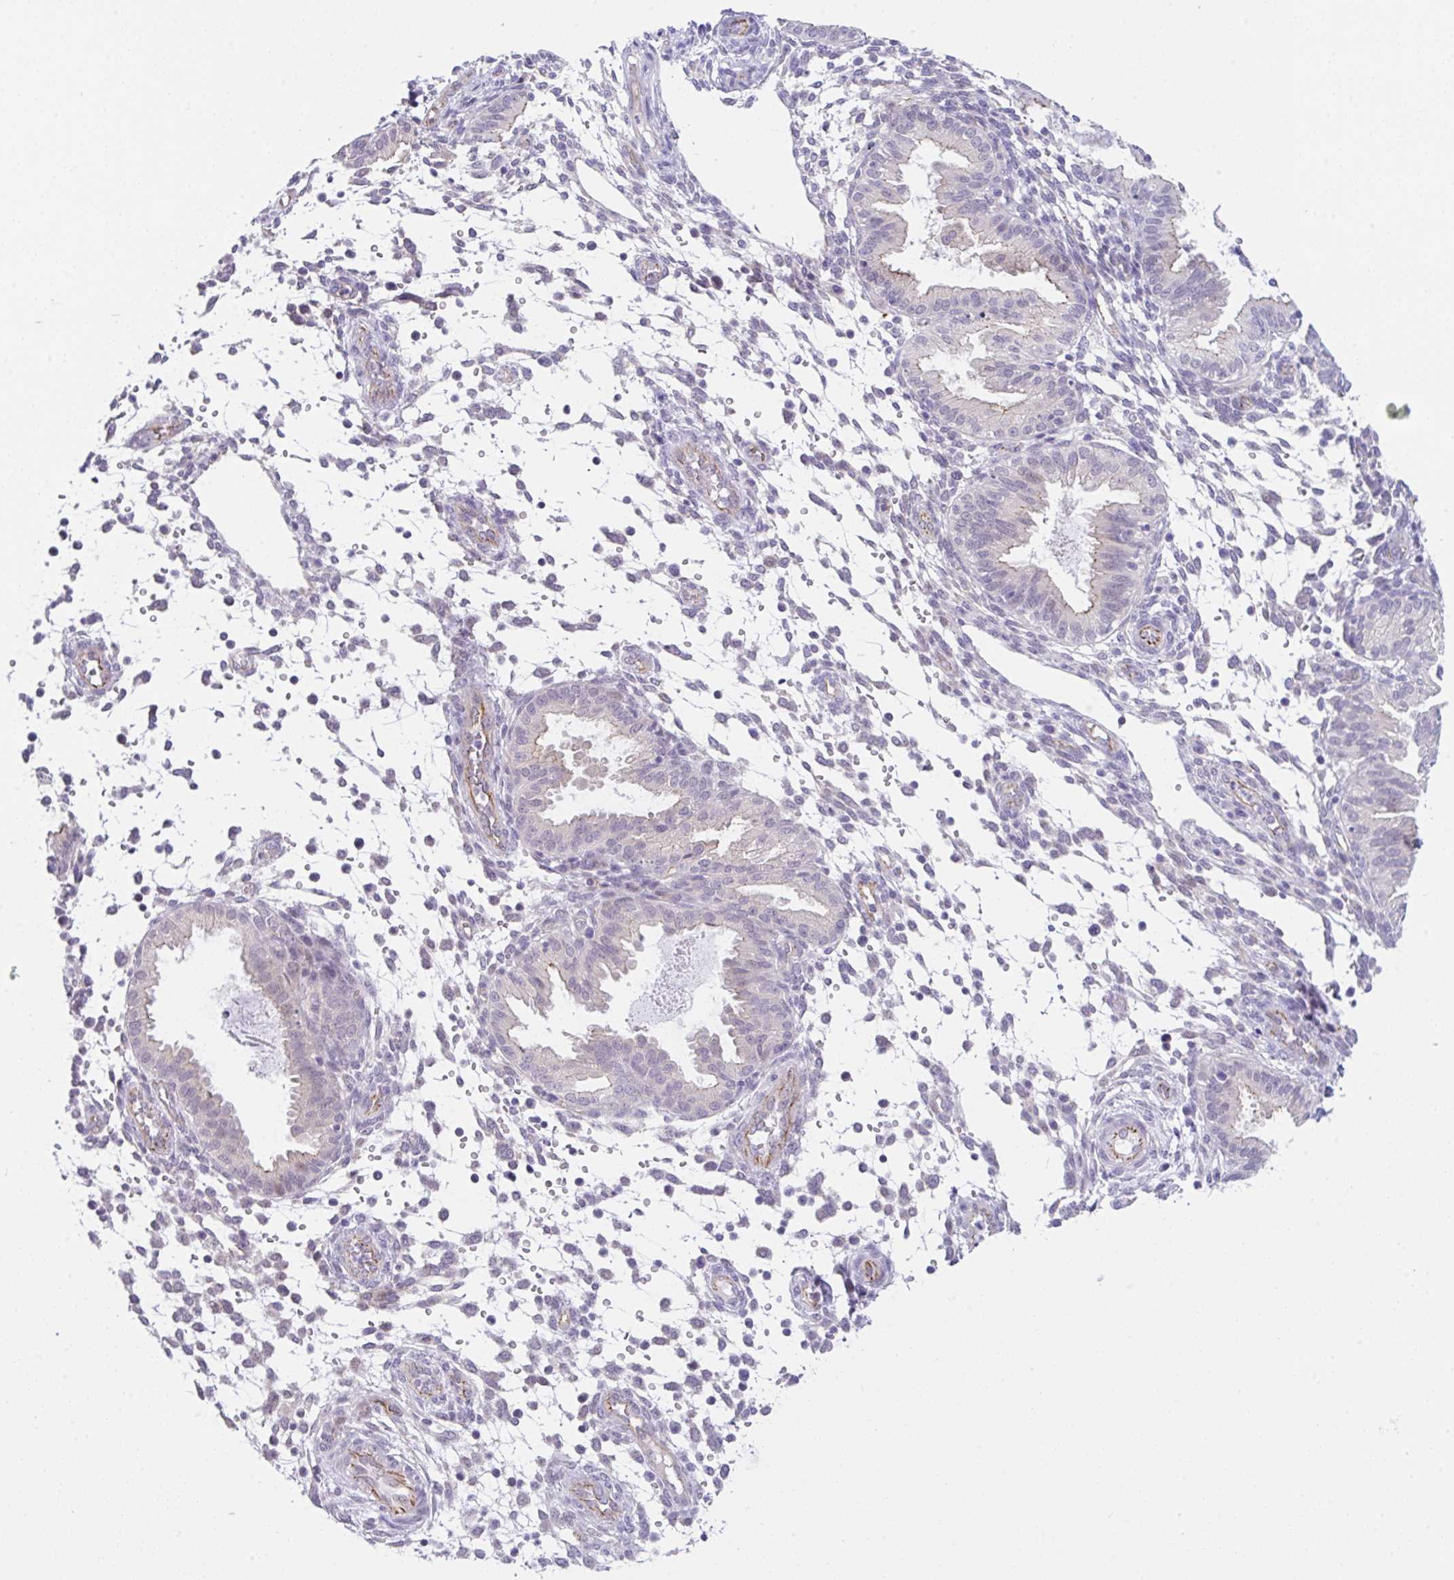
{"staining": {"intensity": "negative", "quantity": "none", "location": "none"}, "tissue": "endometrium", "cell_type": "Cells in endometrial stroma", "image_type": "normal", "snomed": [{"axis": "morphology", "description": "Normal tissue, NOS"}, {"axis": "topography", "description": "Endometrium"}], "caption": "This is an immunohistochemistry (IHC) micrograph of unremarkable human endometrium. There is no positivity in cells in endometrial stroma.", "gene": "CGNL1", "patient": {"sex": "female", "age": 33}}